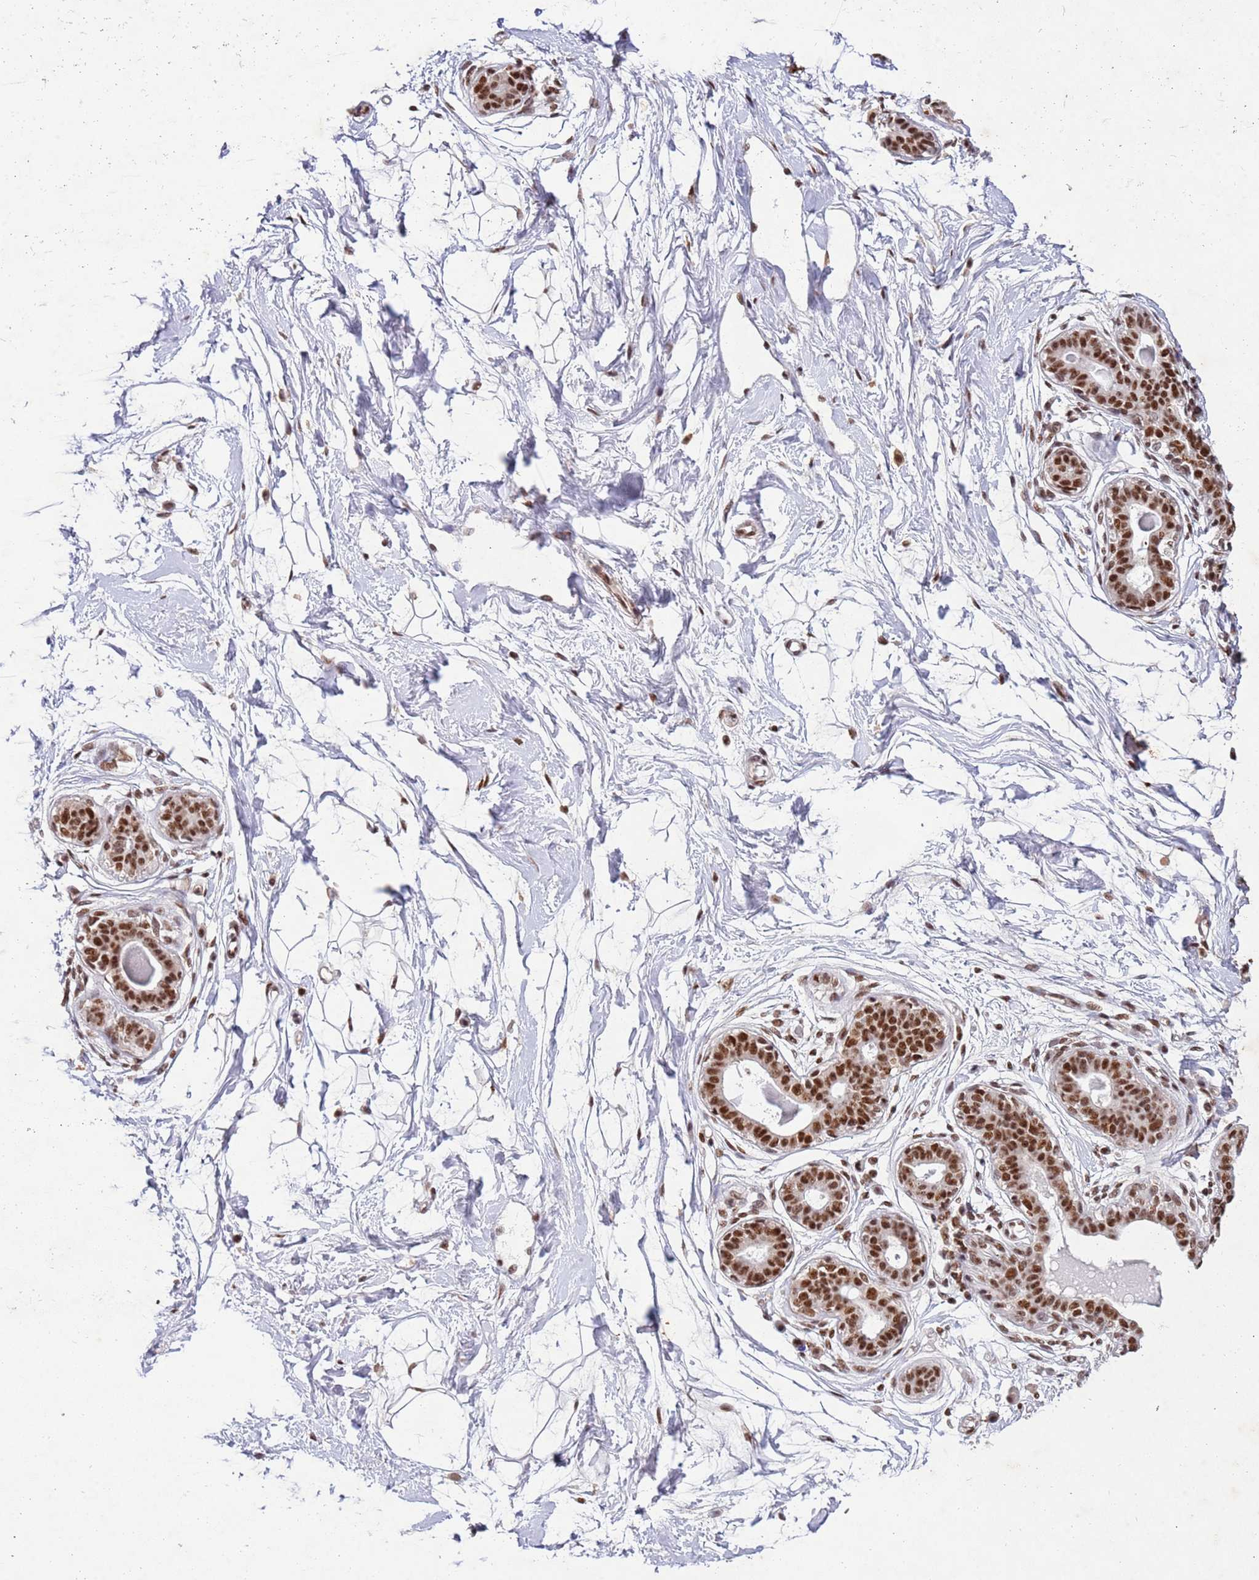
{"staining": {"intensity": "moderate", "quantity": "25%-75%", "location": "nuclear"}, "tissue": "breast", "cell_type": "Adipocytes", "image_type": "normal", "snomed": [{"axis": "morphology", "description": "Normal tissue, NOS"}, {"axis": "topography", "description": "Breast"}], "caption": "Protein staining displays moderate nuclear staining in approximately 25%-75% of adipocytes in unremarkable breast. (DAB (3,3'-diaminobenzidine) = brown stain, brightfield microscopy at high magnification).", "gene": "ESF1", "patient": {"sex": "female", "age": 45}}